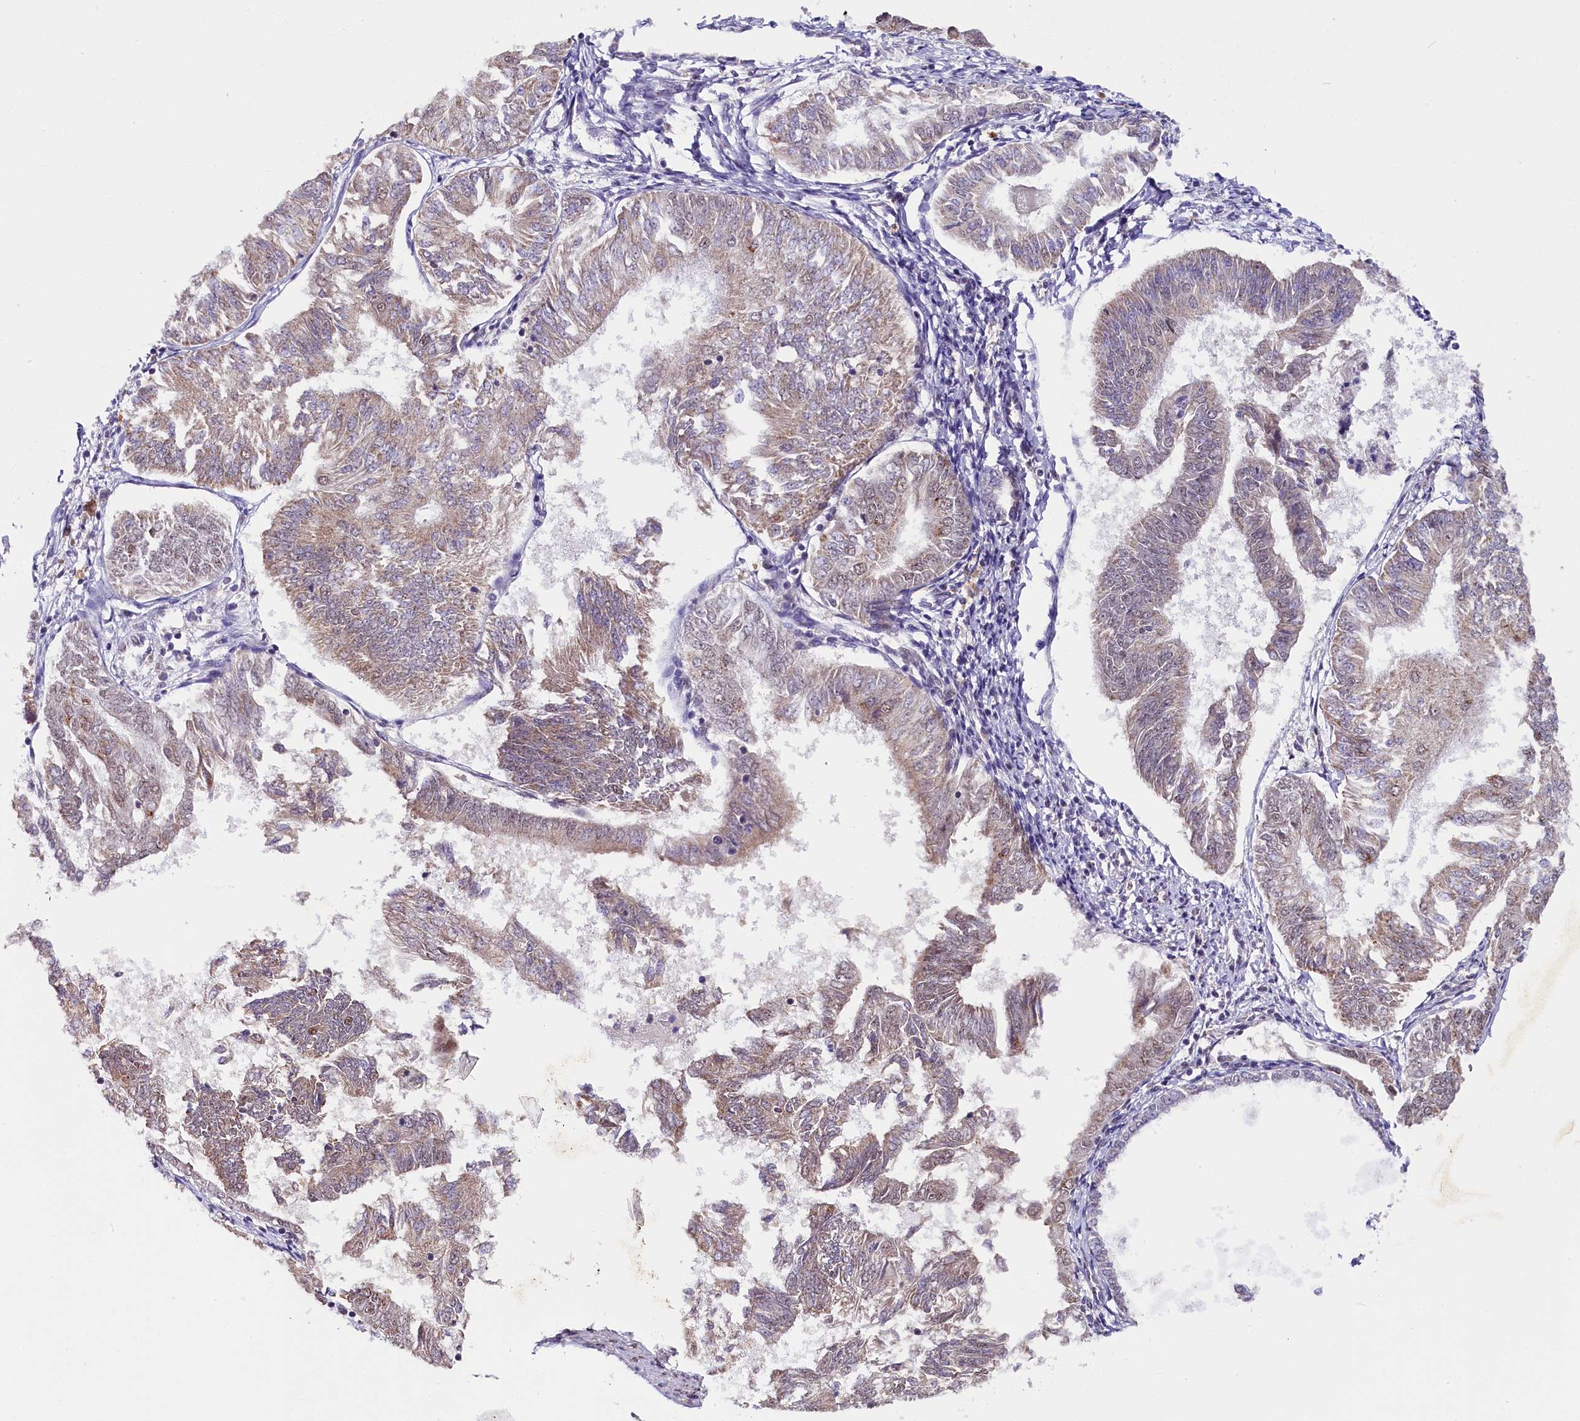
{"staining": {"intensity": "weak", "quantity": "25%-75%", "location": "cytoplasmic/membranous,nuclear"}, "tissue": "endometrial cancer", "cell_type": "Tumor cells", "image_type": "cancer", "snomed": [{"axis": "morphology", "description": "Adenocarcinoma, NOS"}, {"axis": "topography", "description": "Endometrium"}], "caption": "Immunohistochemical staining of human adenocarcinoma (endometrial) shows weak cytoplasmic/membranous and nuclear protein positivity in approximately 25%-75% of tumor cells.", "gene": "NCBP1", "patient": {"sex": "female", "age": 58}}